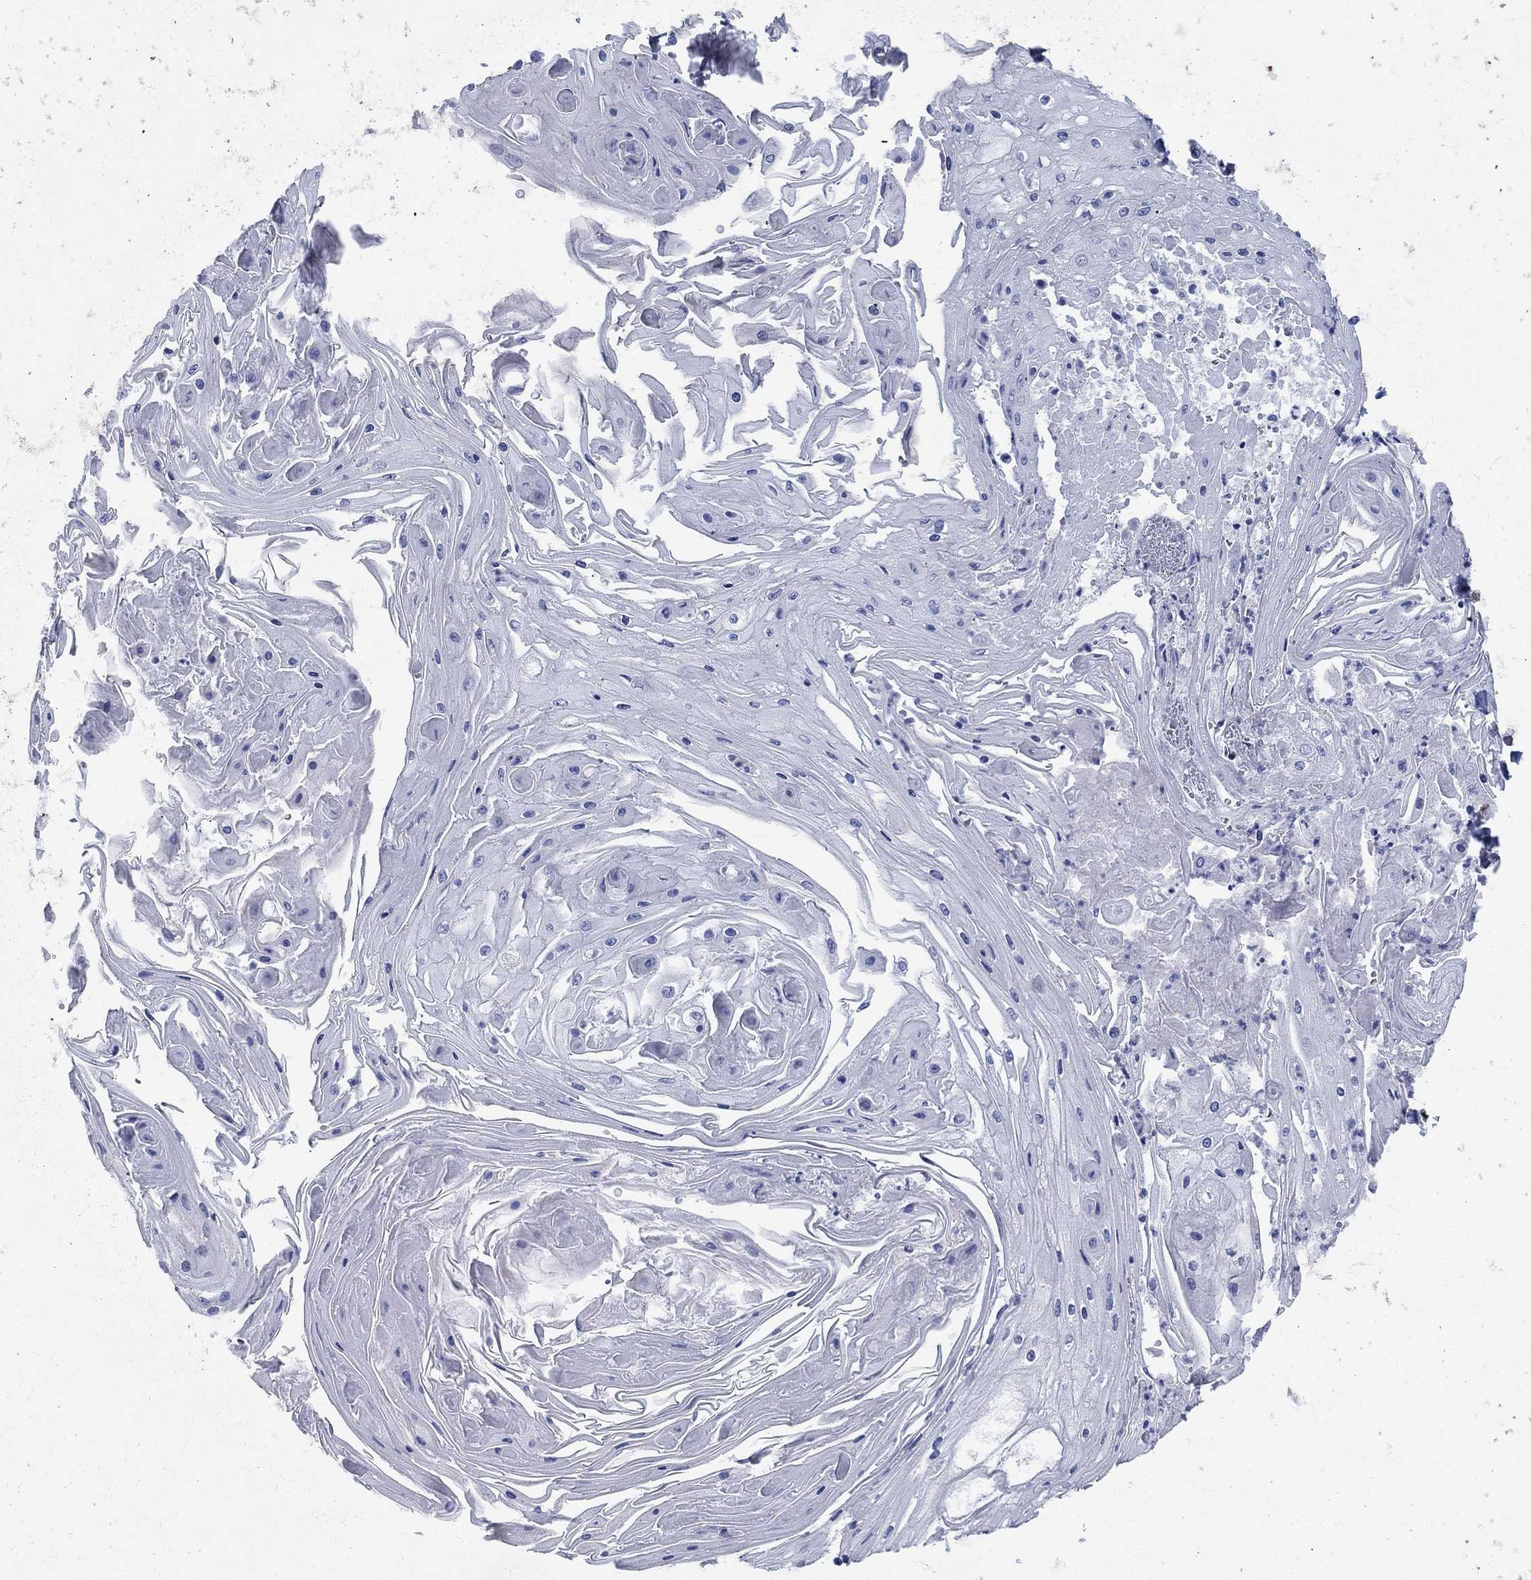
{"staining": {"intensity": "negative", "quantity": "none", "location": "none"}, "tissue": "skin cancer", "cell_type": "Tumor cells", "image_type": "cancer", "snomed": [{"axis": "morphology", "description": "Squamous cell carcinoma, NOS"}, {"axis": "topography", "description": "Skin"}], "caption": "Tumor cells show no significant protein expression in squamous cell carcinoma (skin).", "gene": "ZEB1", "patient": {"sex": "male", "age": 70}}